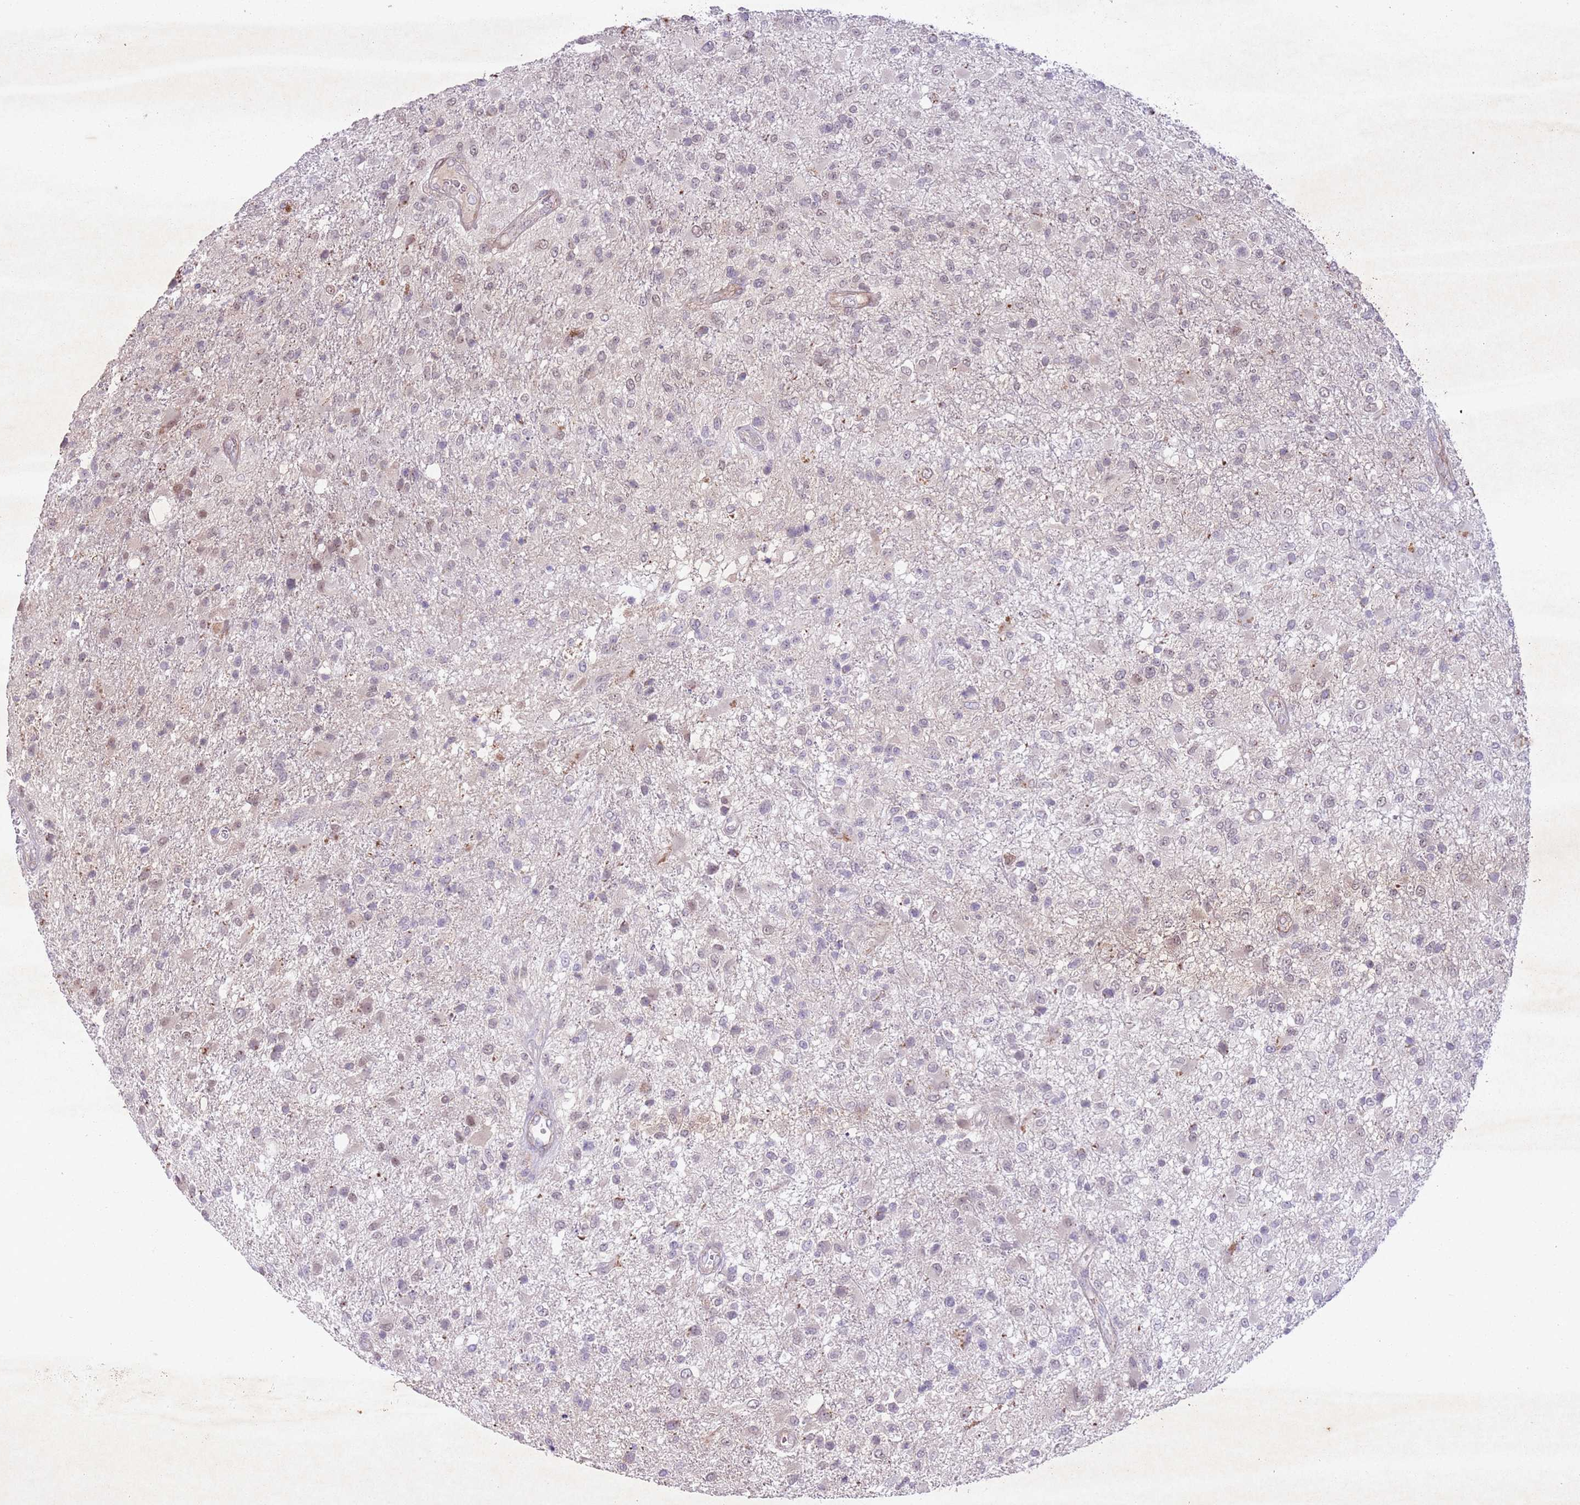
{"staining": {"intensity": "moderate", "quantity": "<25%", "location": "nuclear"}, "tissue": "glioma", "cell_type": "Tumor cells", "image_type": "cancer", "snomed": [{"axis": "morphology", "description": "Glioma, malignant, High grade"}, {"axis": "topography", "description": "Brain"}], "caption": "Immunohistochemistry of glioma demonstrates low levels of moderate nuclear staining in approximately <25% of tumor cells. (Stains: DAB in brown, nuclei in blue, Microscopy: brightfield microscopy at high magnification).", "gene": "CCNI", "patient": {"sex": "female", "age": 74}}